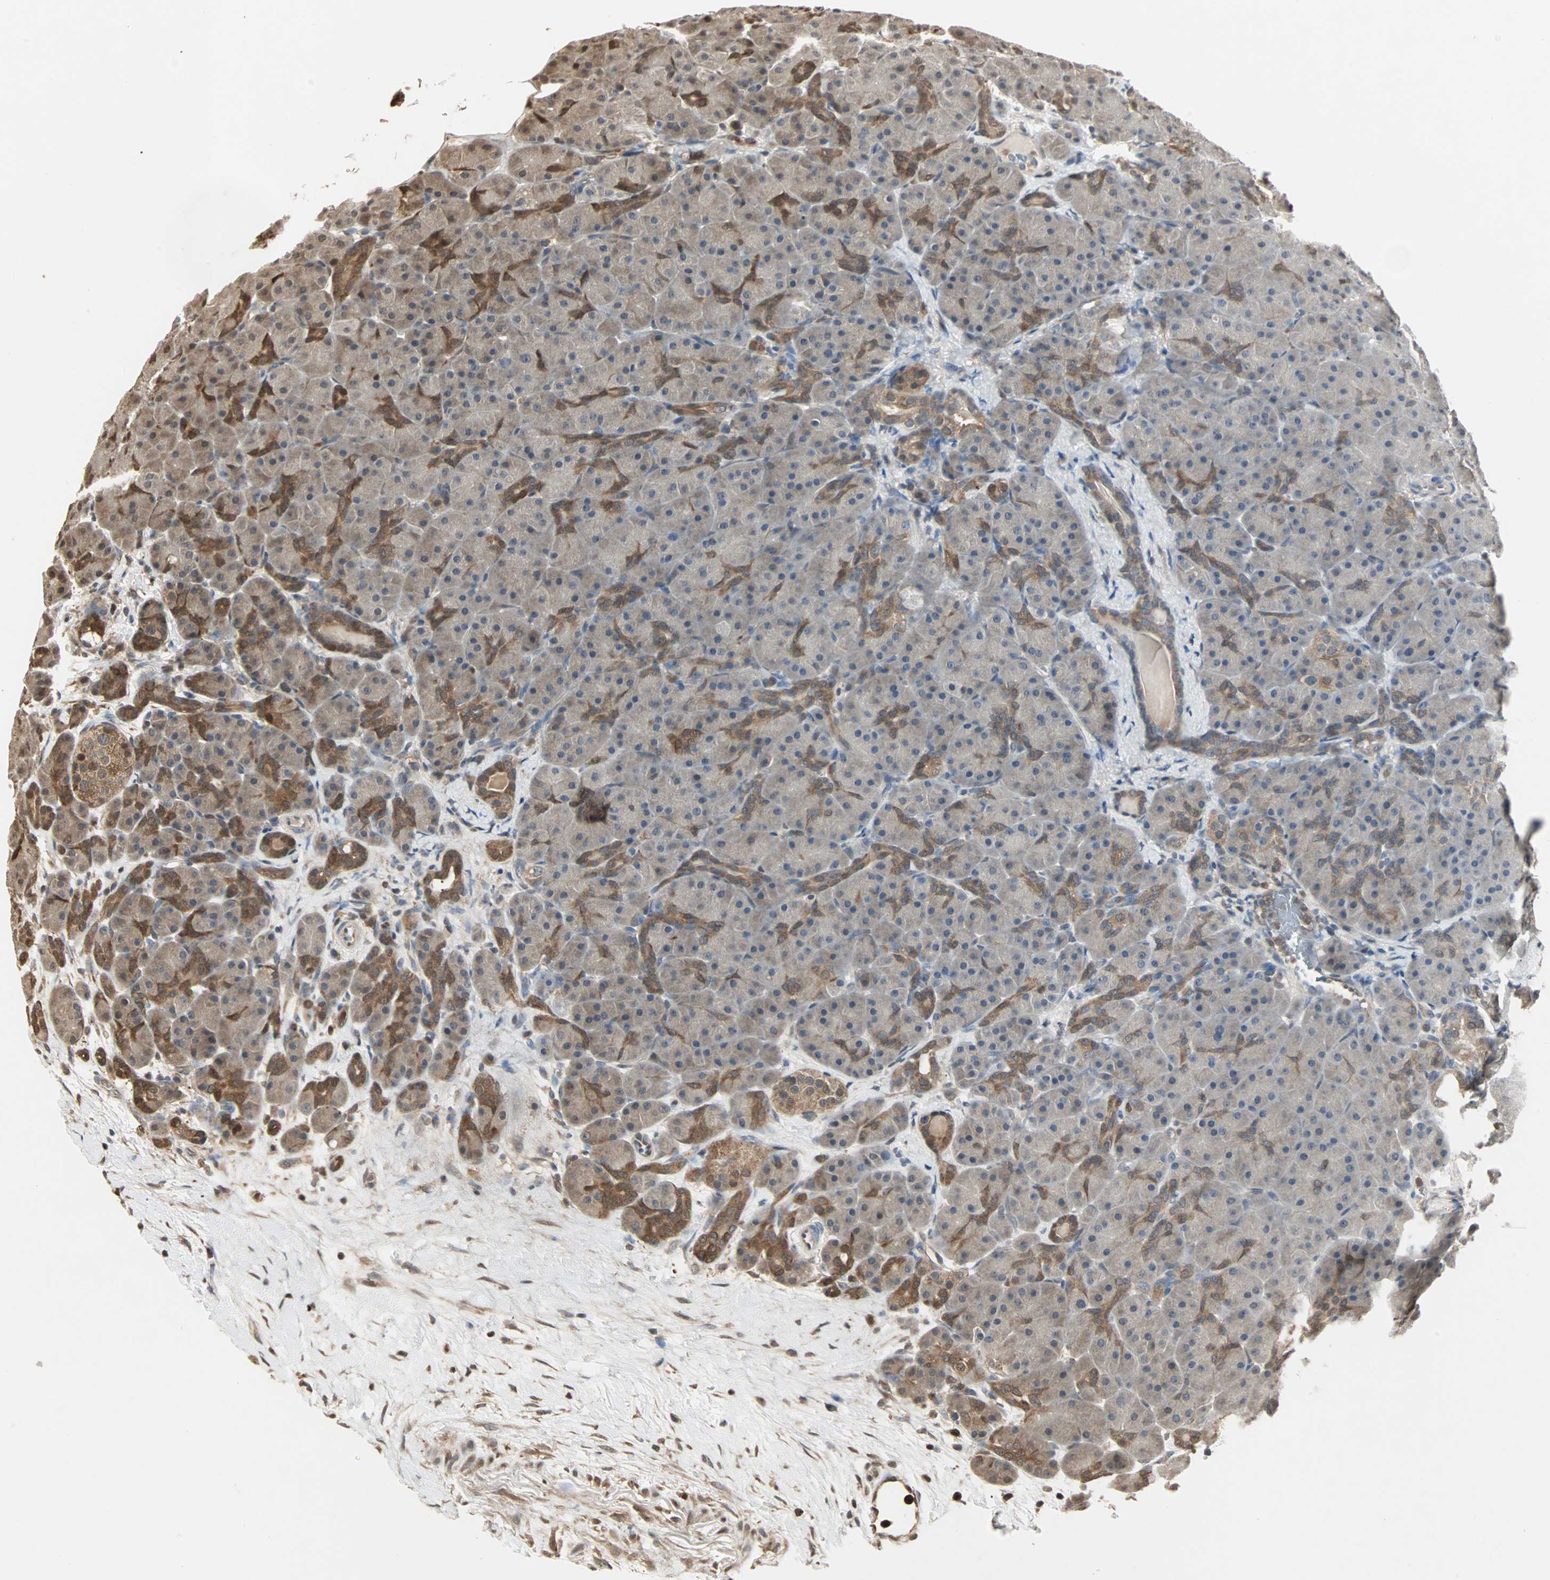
{"staining": {"intensity": "weak", "quantity": ">75%", "location": "cytoplasmic/membranous"}, "tissue": "pancreas", "cell_type": "Exocrine glandular cells", "image_type": "normal", "snomed": [{"axis": "morphology", "description": "Normal tissue, NOS"}, {"axis": "topography", "description": "Pancreas"}], "caption": "Benign pancreas was stained to show a protein in brown. There is low levels of weak cytoplasmic/membranous staining in approximately >75% of exocrine glandular cells. (DAB IHC with brightfield microscopy, high magnification).", "gene": "DRG2", "patient": {"sex": "male", "age": 66}}